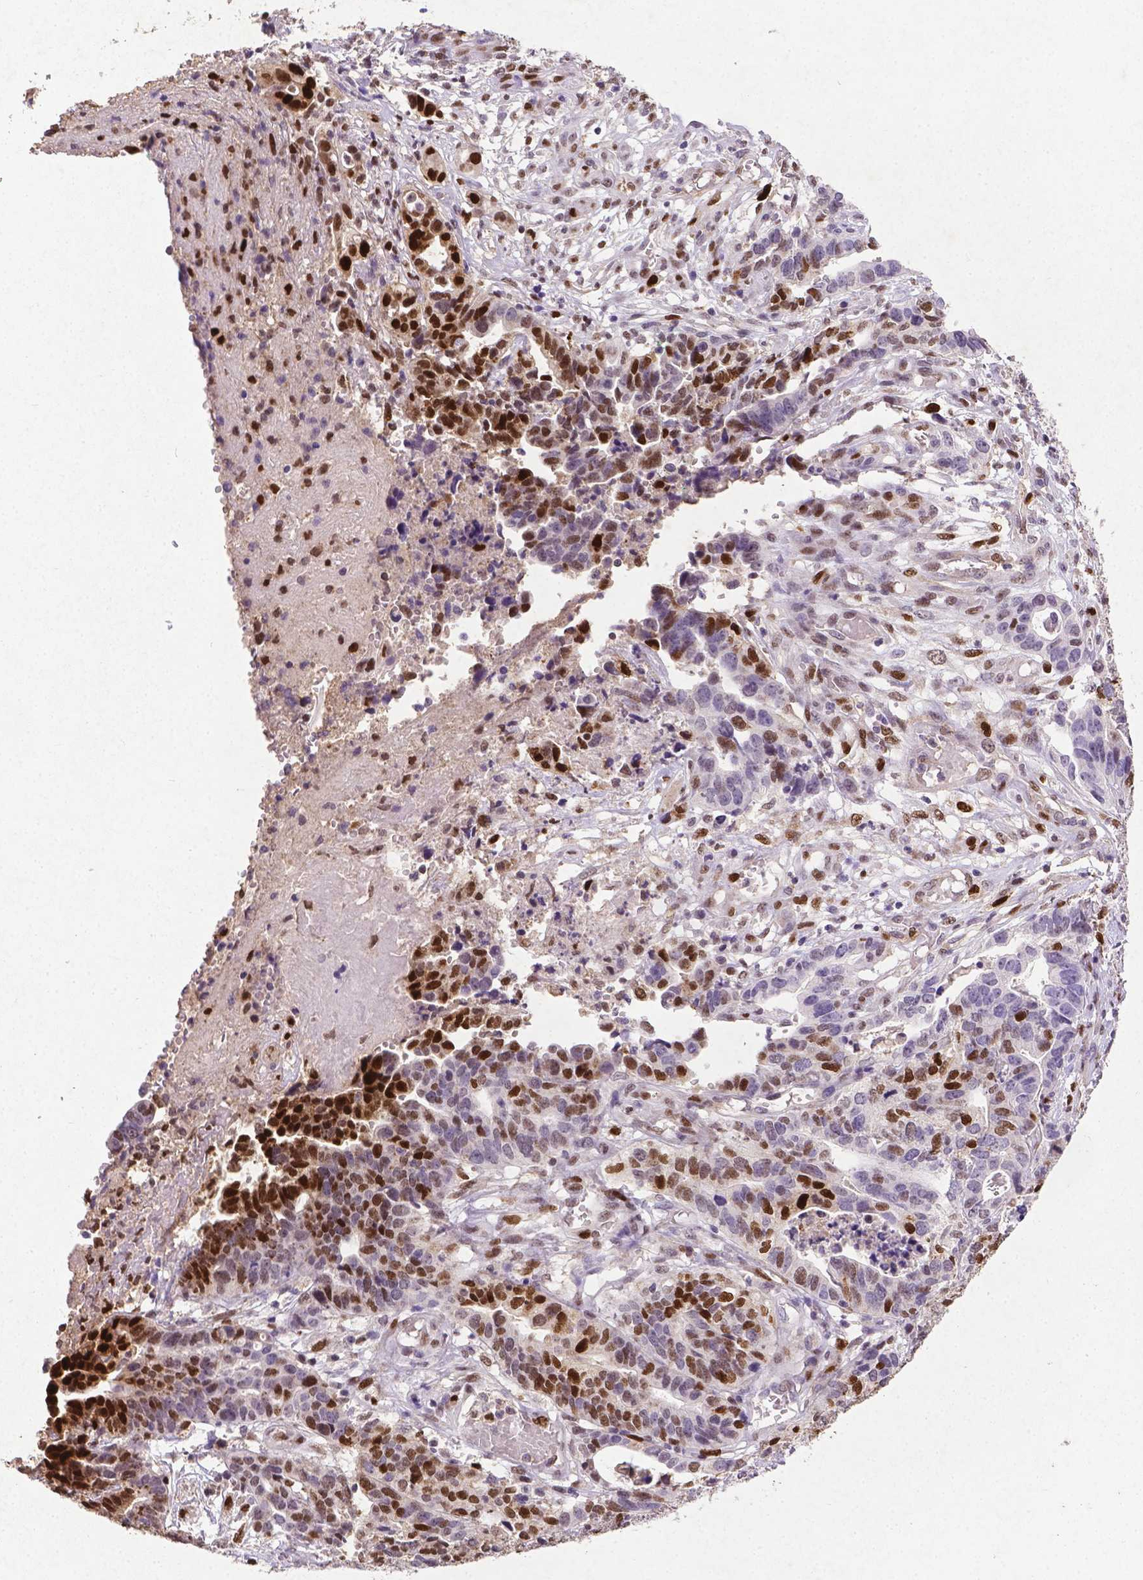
{"staining": {"intensity": "strong", "quantity": "25%-75%", "location": "cytoplasmic/membranous"}, "tissue": "stomach cancer", "cell_type": "Tumor cells", "image_type": "cancer", "snomed": [{"axis": "morphology", "description": "Adenocarcinoma, NOS"}, {"axis": "topography", "description": "Stomach, upper"}], "caption": "A brown stain shows strong cytoplasmic/membranous positivity of a protein in human stomach adenocarcinoma tumor cells. (Brightfield microscopy of DAB IHC at high magnification).", "gene": "CDKN1A", "patient": {"sex": "female", "age": 67}}